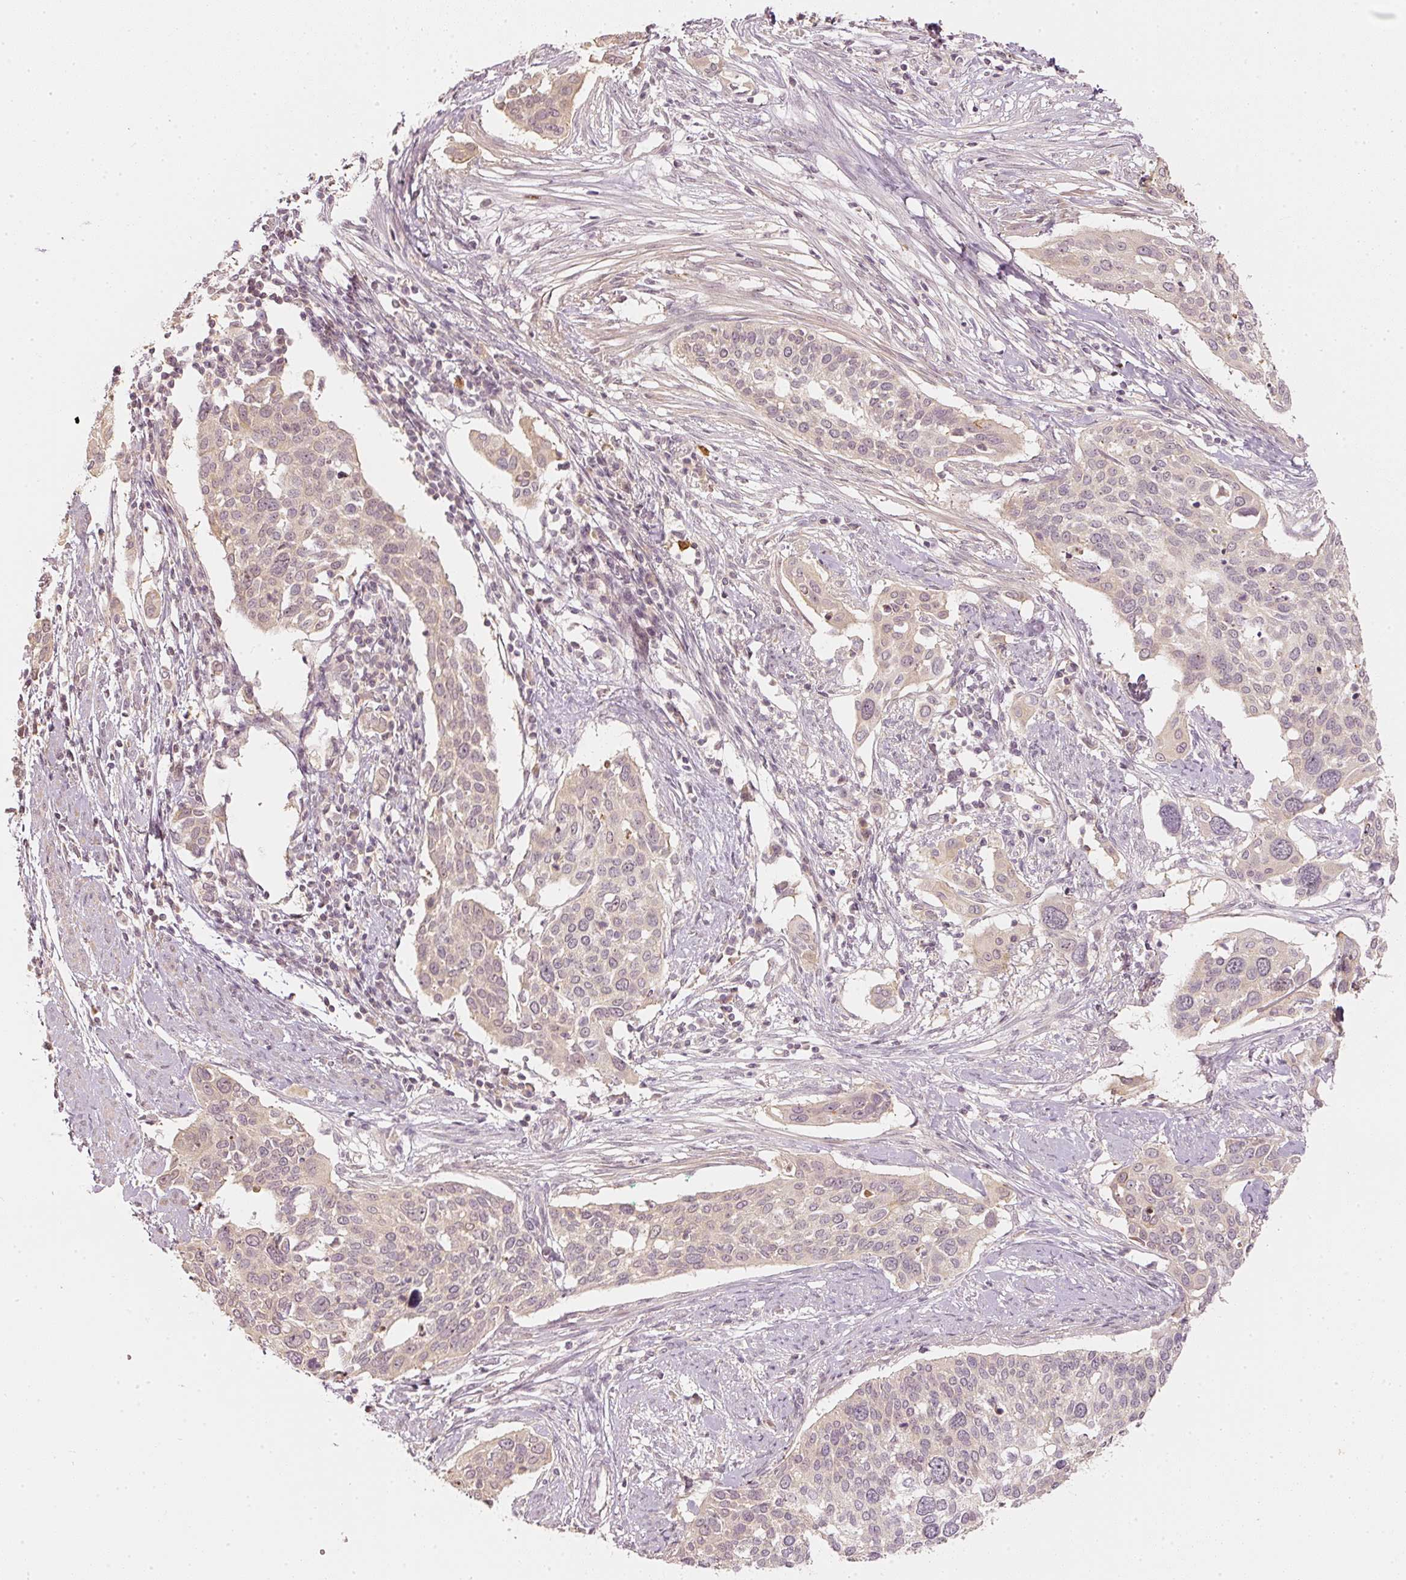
{"staining": {"intensity": "weak", "quantity": ">75%", "location": "cytoplasmic/membranous"}, "tissue": "cervical cancer", "cell_type": "Tumor cells", "image_type": "cancer", "snomed": [{"axis": "morphology", "description": "Squamous cell carcinoma, NOS"}, {"axis": "topography", "description": "Cervix"}], "caption": "Cervical cancer tissue demonstrates weak cytoplasmic/membranous staining in about >75% of tumor cells", "gene": "GZMA", "patient": {"sex": "female", "age": 44}}